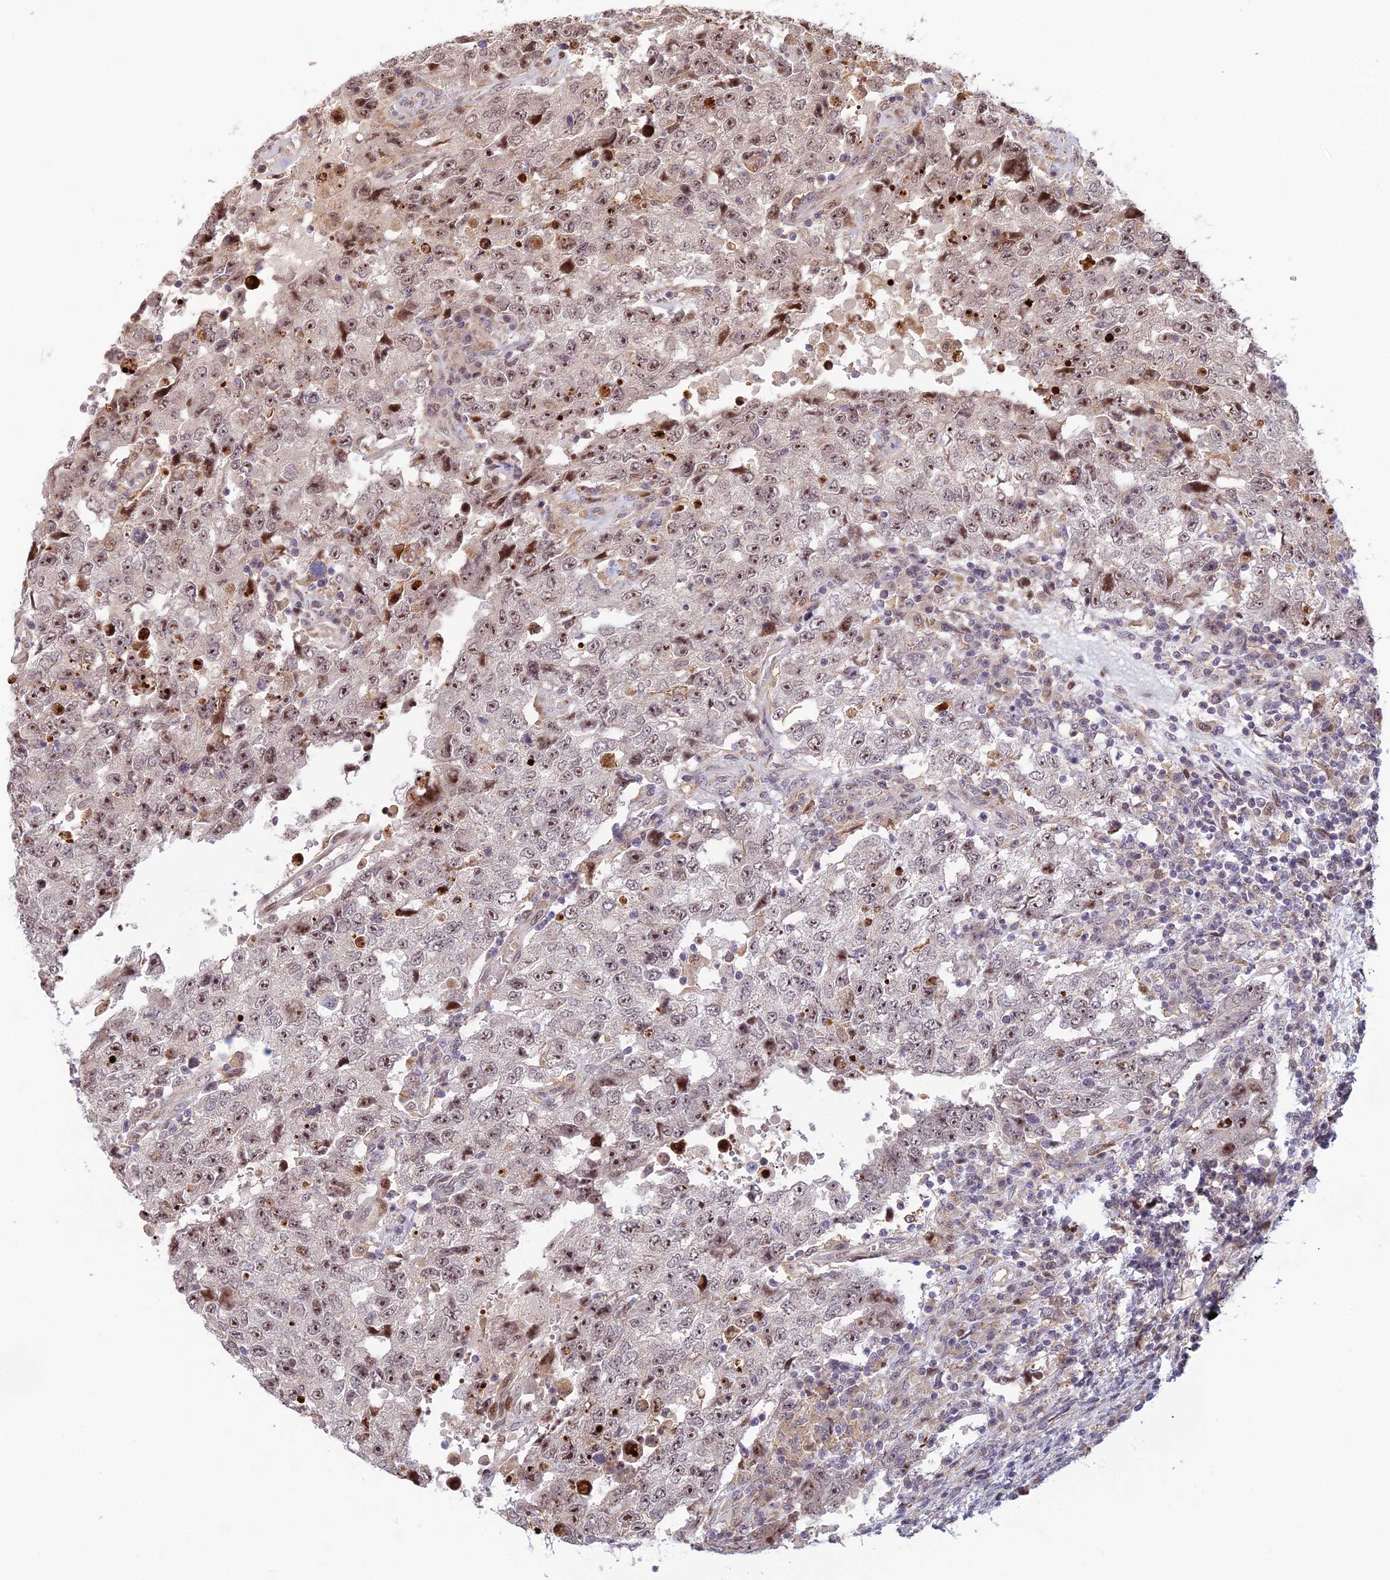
{"staining": {"intensity": "strong", "quantity": "<25%", "location": "nuclear"}, "tissue": "testis cancer", "cell_type": "Tumor cells", "image_type": "cancer", "snomed": [{"axis": "morphology", "description": "Carcinoma, Embryonal, NOS"}, {"axis": "topography", "description": "Testis"}], "caption": "The photomicrograph exhibits immunohistochemical staining of testis embryonal carcinoma. There is strong nuclear staining is appreciated in approximately <25% of tumor cells.", "gene": "UFSP2", "patient": {"sex": "male", "age": 26}}